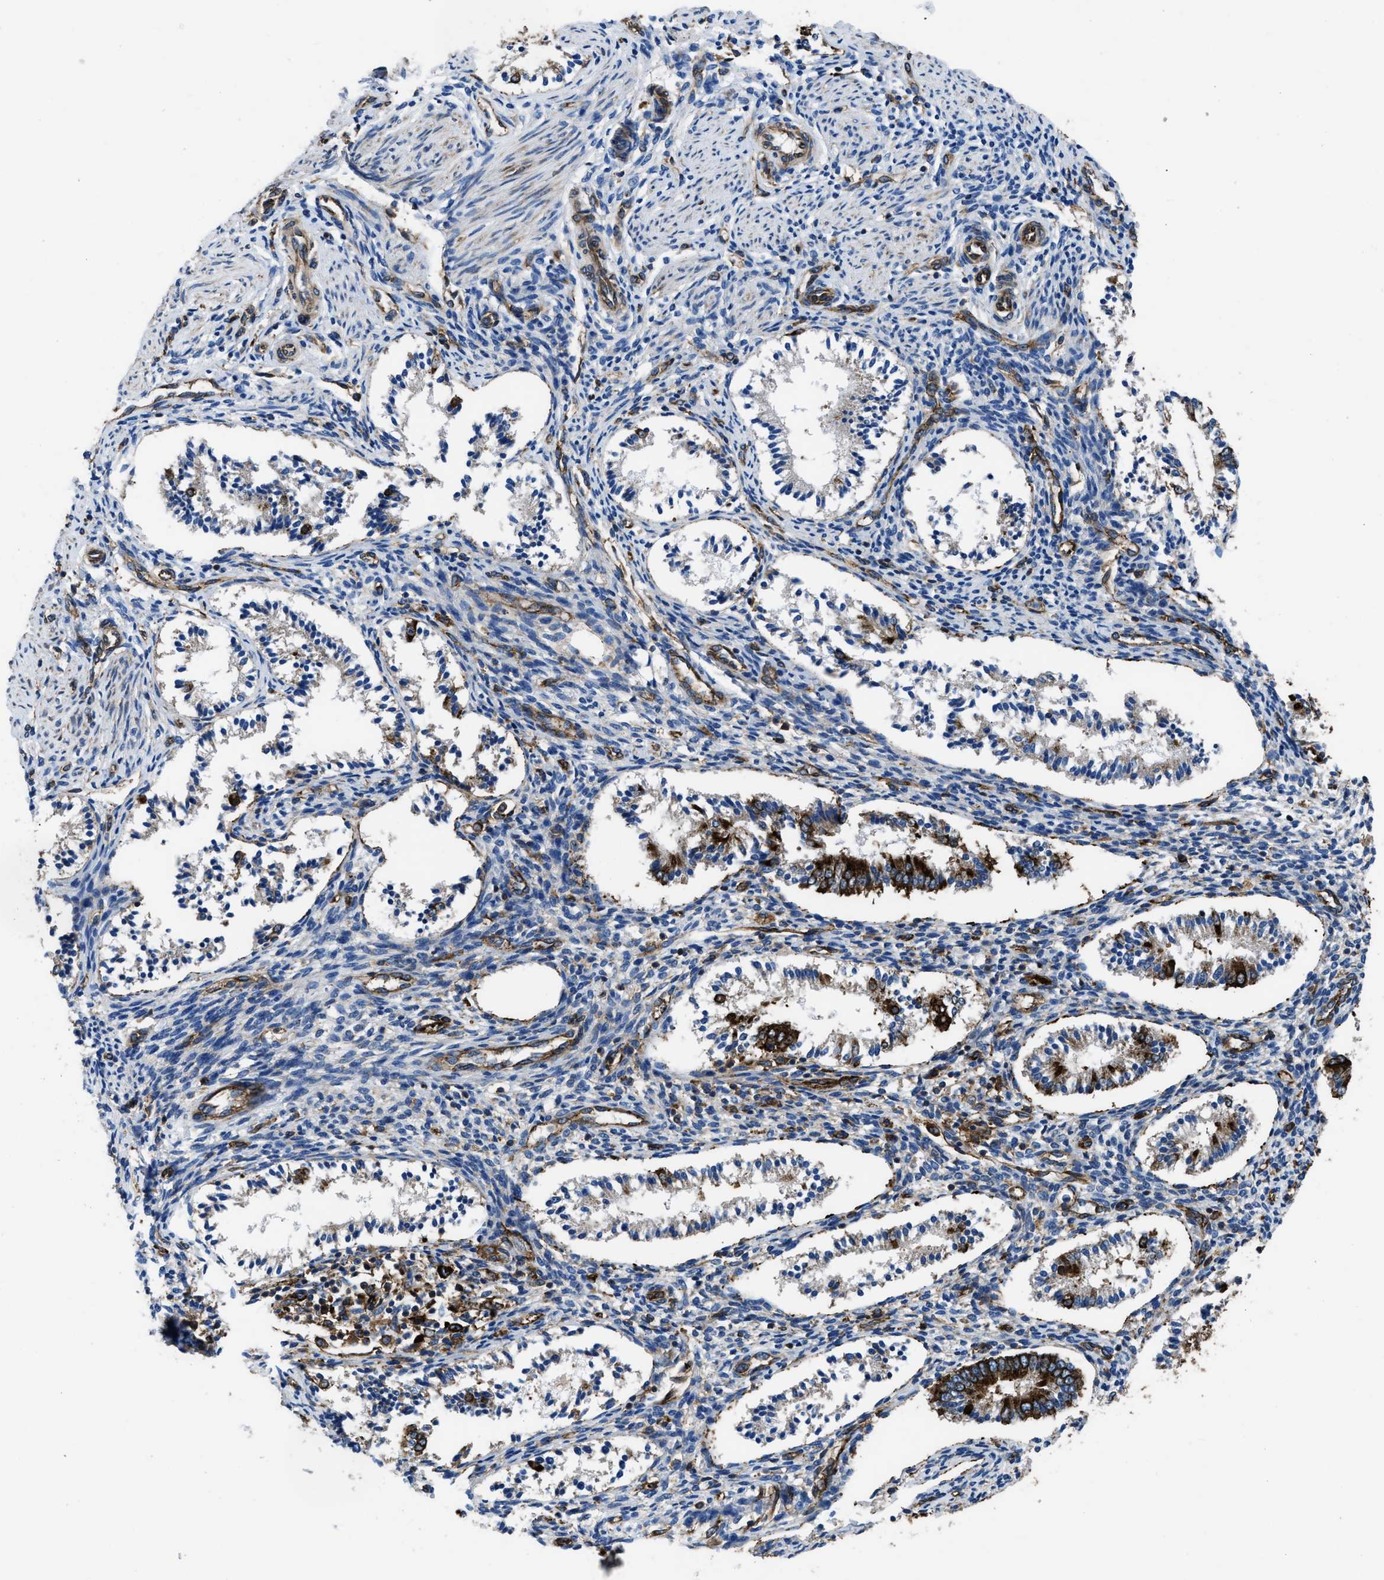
{"staining": {"intensity": "strong", "quantity": "25%-75%", "location": "cytoplasmic/membranous"}, "tissue": "endometrium", "cell_type": "Cells in endometrial stroma", "image_type": "normal", "snomed": [{"axis": "morphology", "description": "Normal tissue, NOS"}, {"axis": "topography", "description": "Endometrium"}], "caption": "Protein positivity by IHC exhibits strong cytoplasmic/membranous positivity in approximately 25%-75% of cells in endometrial stroma in benign endometrium.", "gene": "CAPRIN1", "patient": {"sex": "female", "age": 42}}